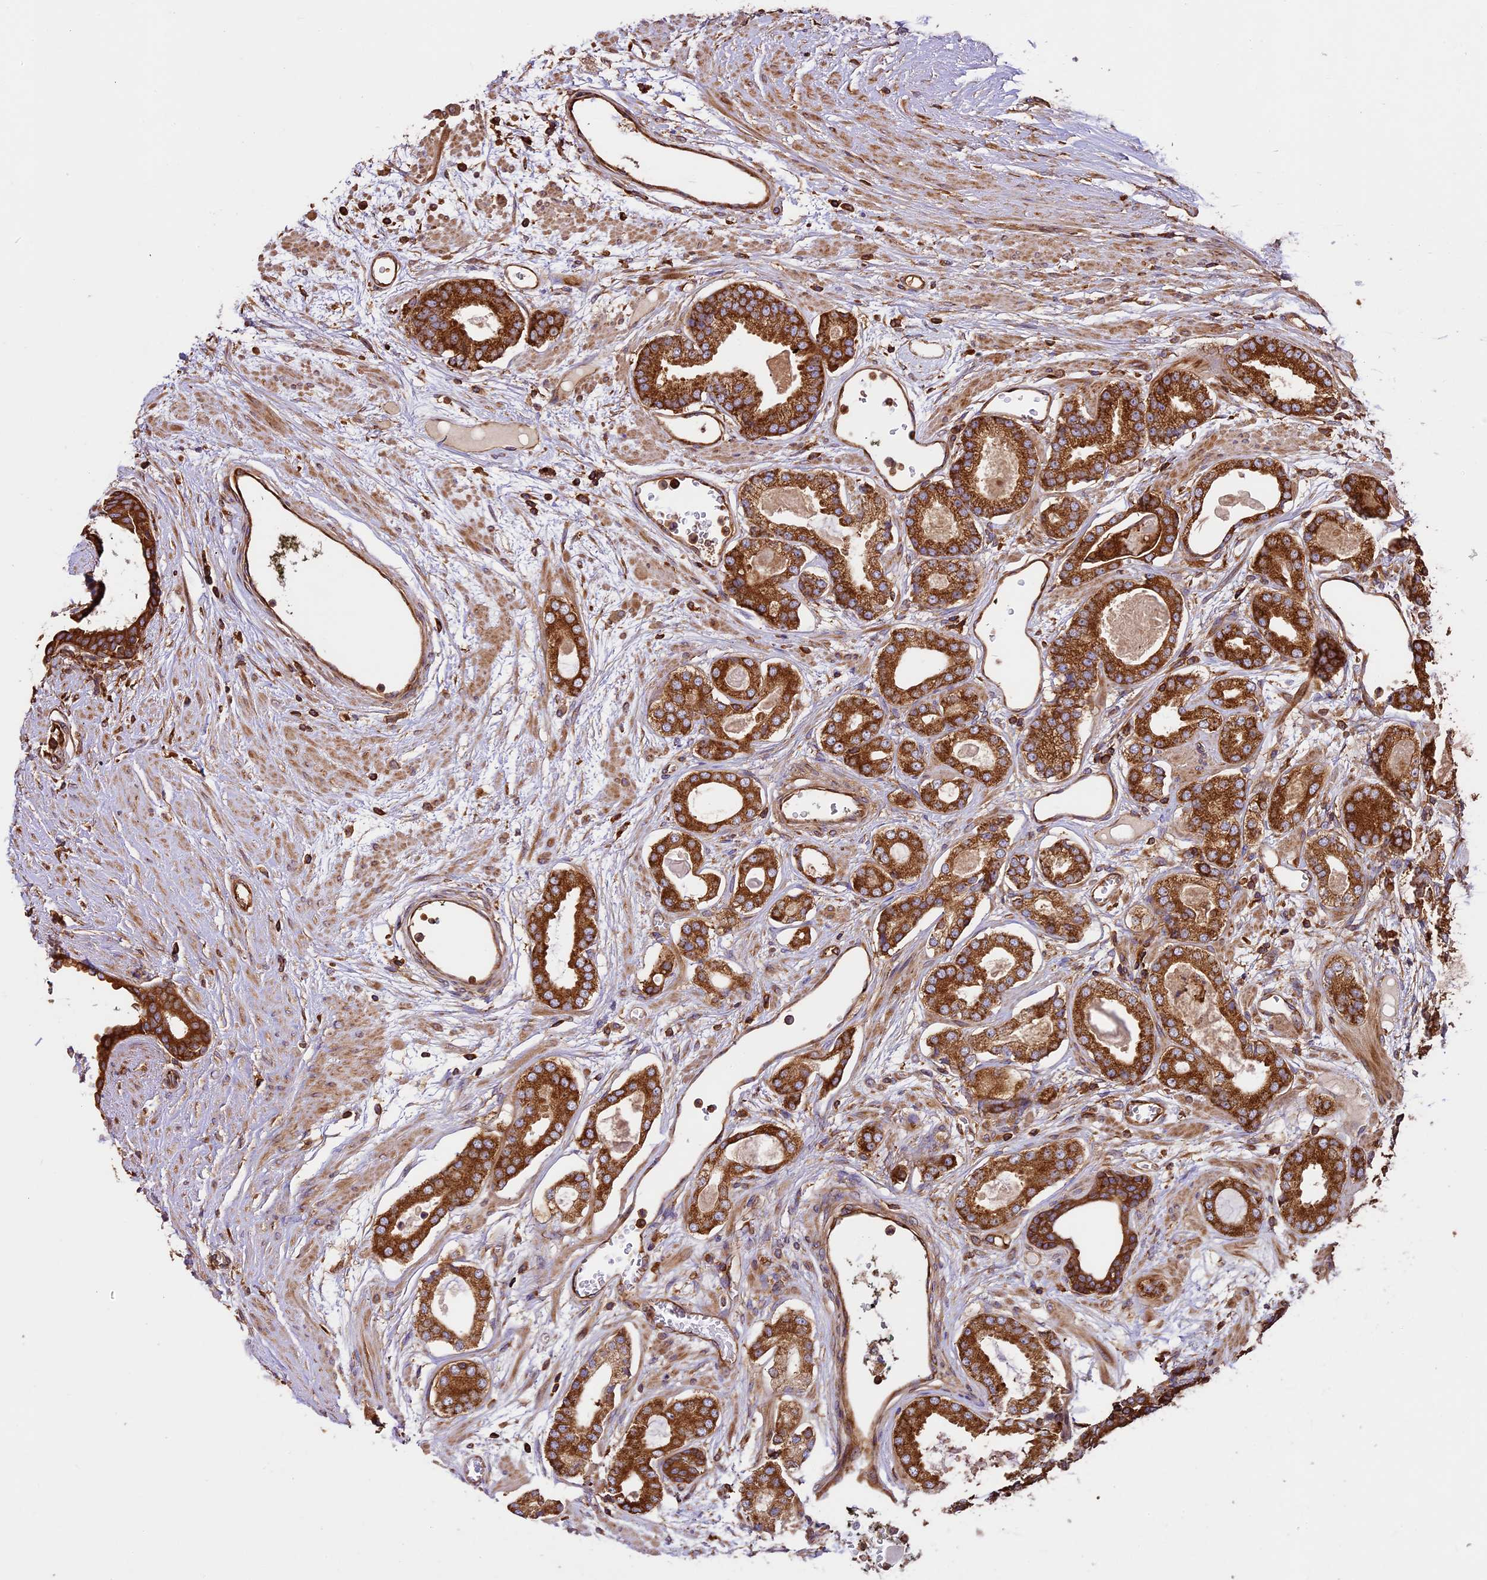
{"staining": {"intensity": "strong", "quantity": ">75%", "location": "cytoplasmic/membranous"}, "tissue": "prostate cancer", "cell_type": "Tumor cells", "image_type": "cancer", "snomed": [{"axis": "morphology", "description": "Adenocarcinoma, Low grade"}, {"axis": "topography", "description": "Prostate"}], "caption": "Tumor cells reveal strong cytoplasmic/membranous expression in about >75% of cells in prostate adenocarcinoma (low-grade).", "gene": "KARS1", "patient": {"sex": "male", "age": 60}}